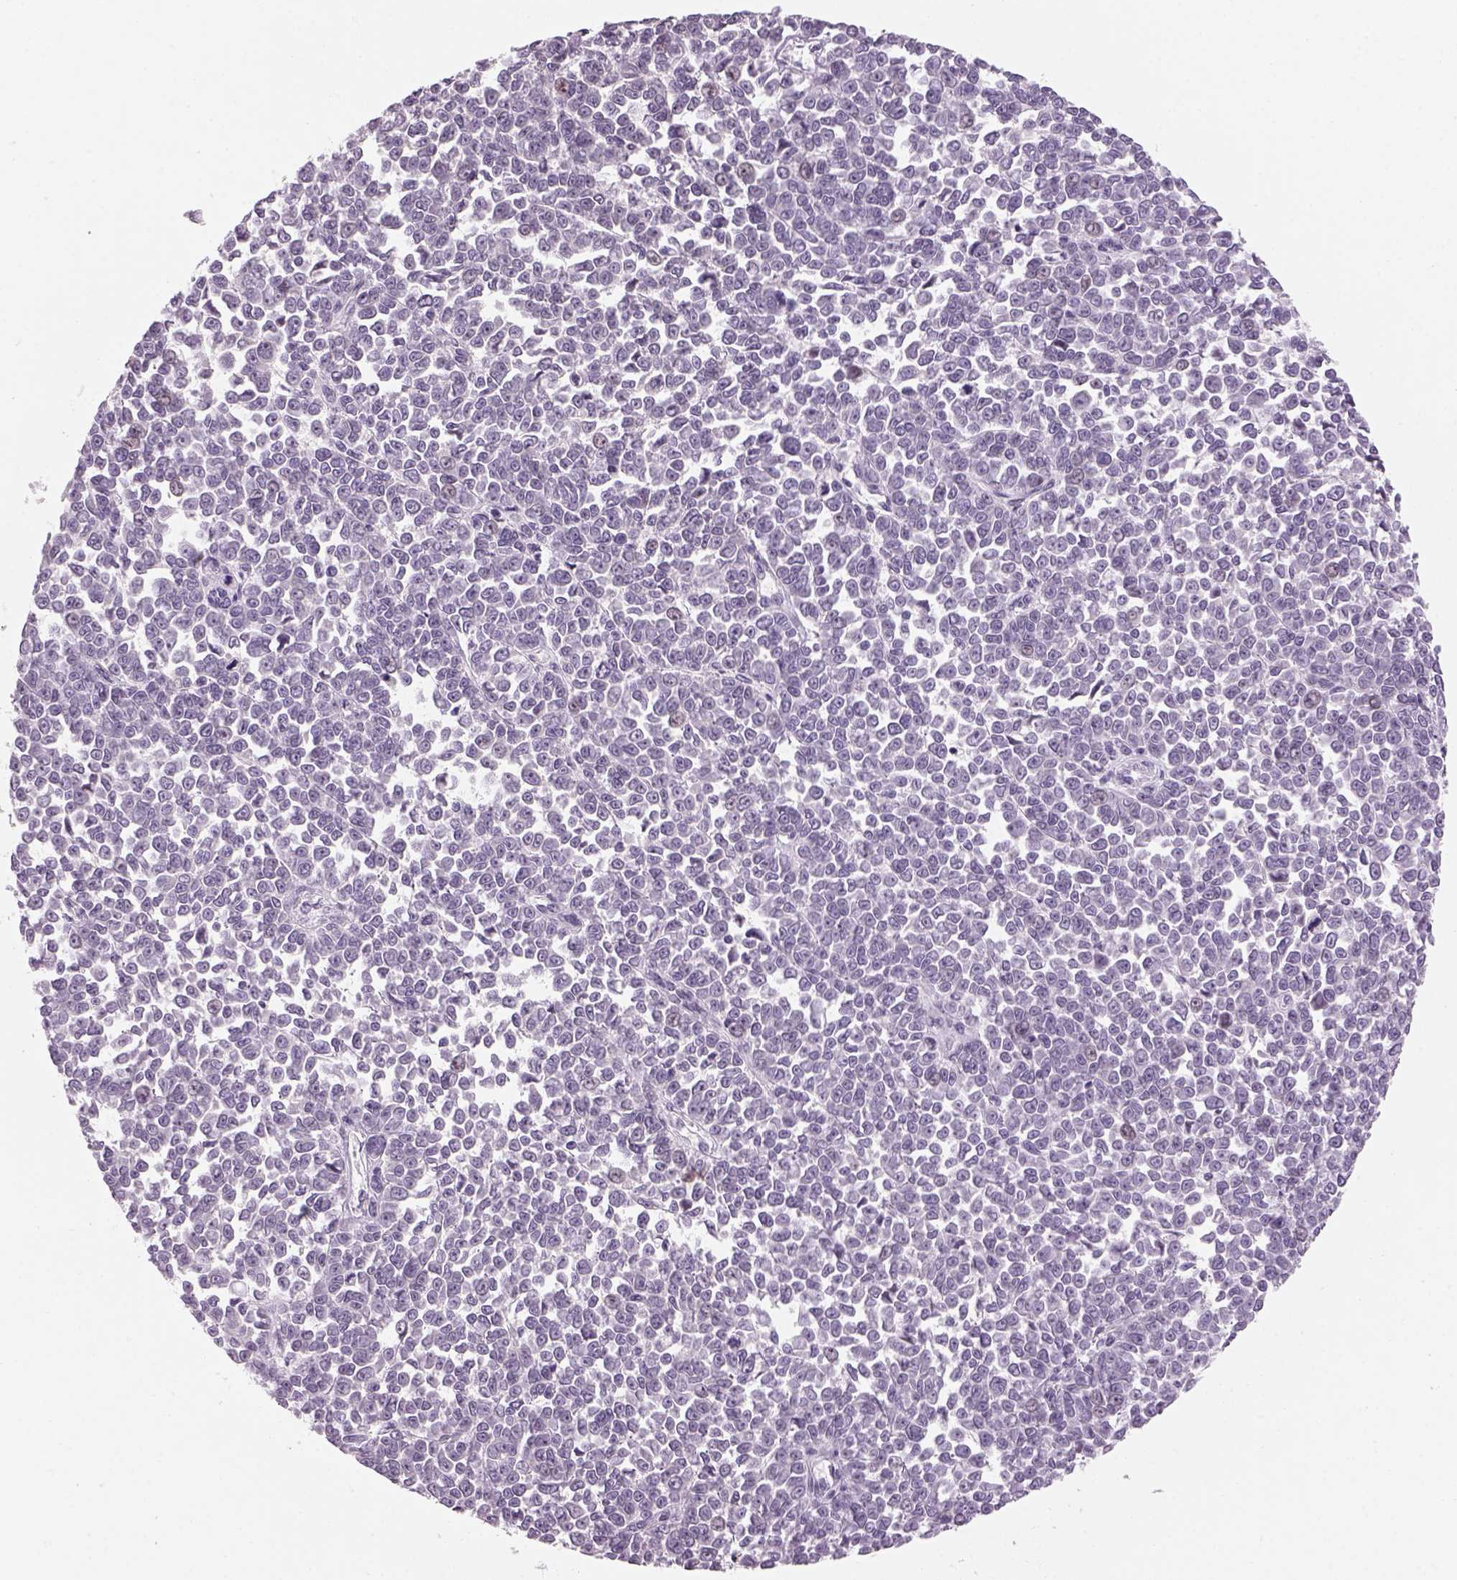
{"staining": {"intensity": "negative", "quantity": "none", "location": "none"}, "tissue": "melanoma", "cell_type": "Tumor cells", "image_type": "cancer", "snomed": [{"axis": "morphology", "description": "Malignant melanoma, NOS"}, {"axis": "topography", "description": "Skin"}], "caption": "Protein analysis of melanoma exhibits no significant positivity in tumor cells.", "gene": "PENK", "patient": {"sex": "female", "age": 95}}